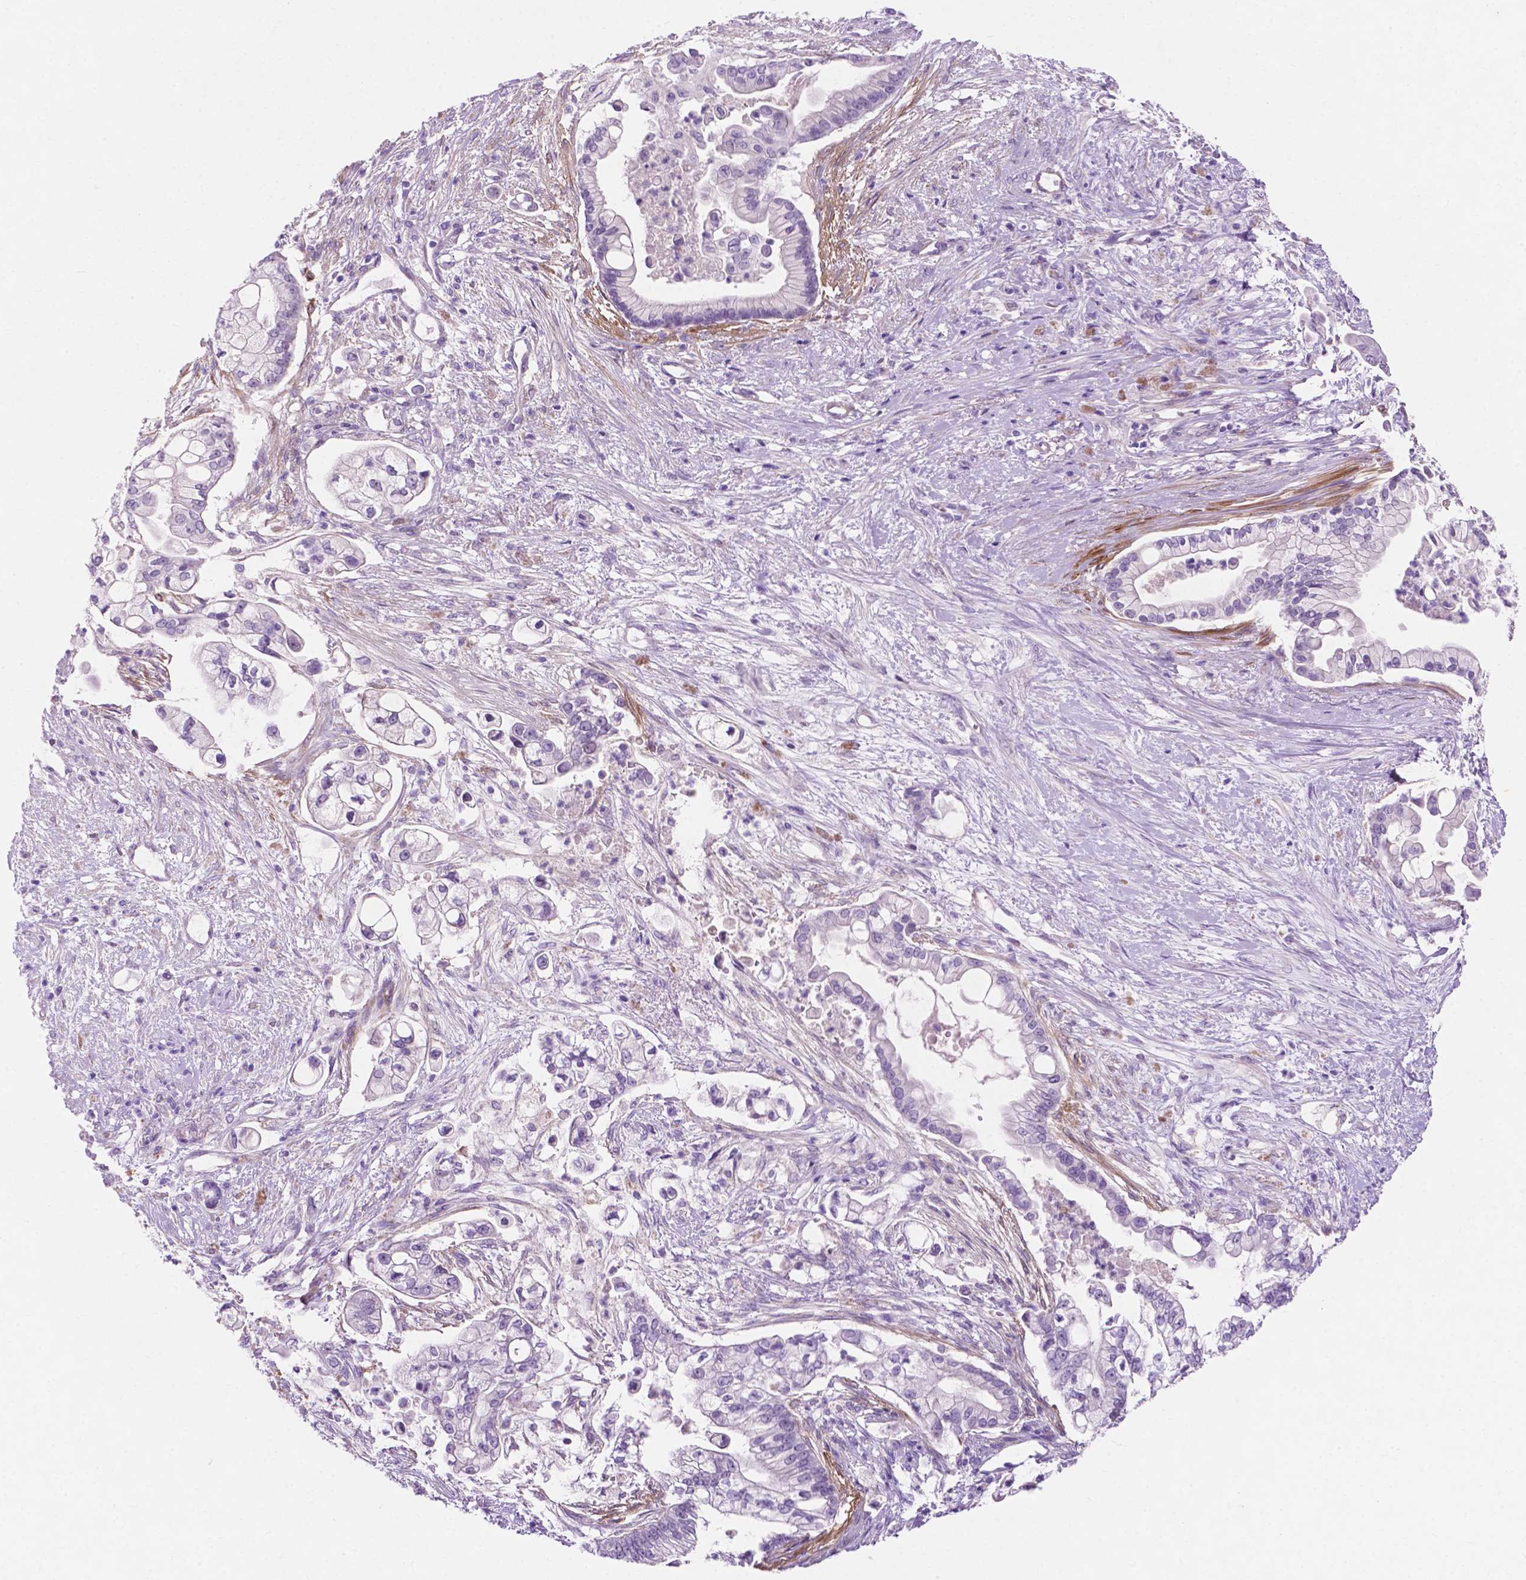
{"staining": {"intensity": "negative", "quantity": "none", "location": "none"}, "tissue": "pancreatic cancer", "cell_type": "Tumor cells", "image_type": "cancer", "snomed": [{"axis": "morphology", "description": "Adenocarcinoma, NOS"}, {"axis": "topography", "description": "Pancreas"}], "caption": "The immunohistochemistry (IHC) photomicrograph has no significant positivity in tumor cells of pancreatic cancer (adenocarcinoma) tissue.", "gene": "ASPG", "patient": {"sex": "female", "age": 69}}